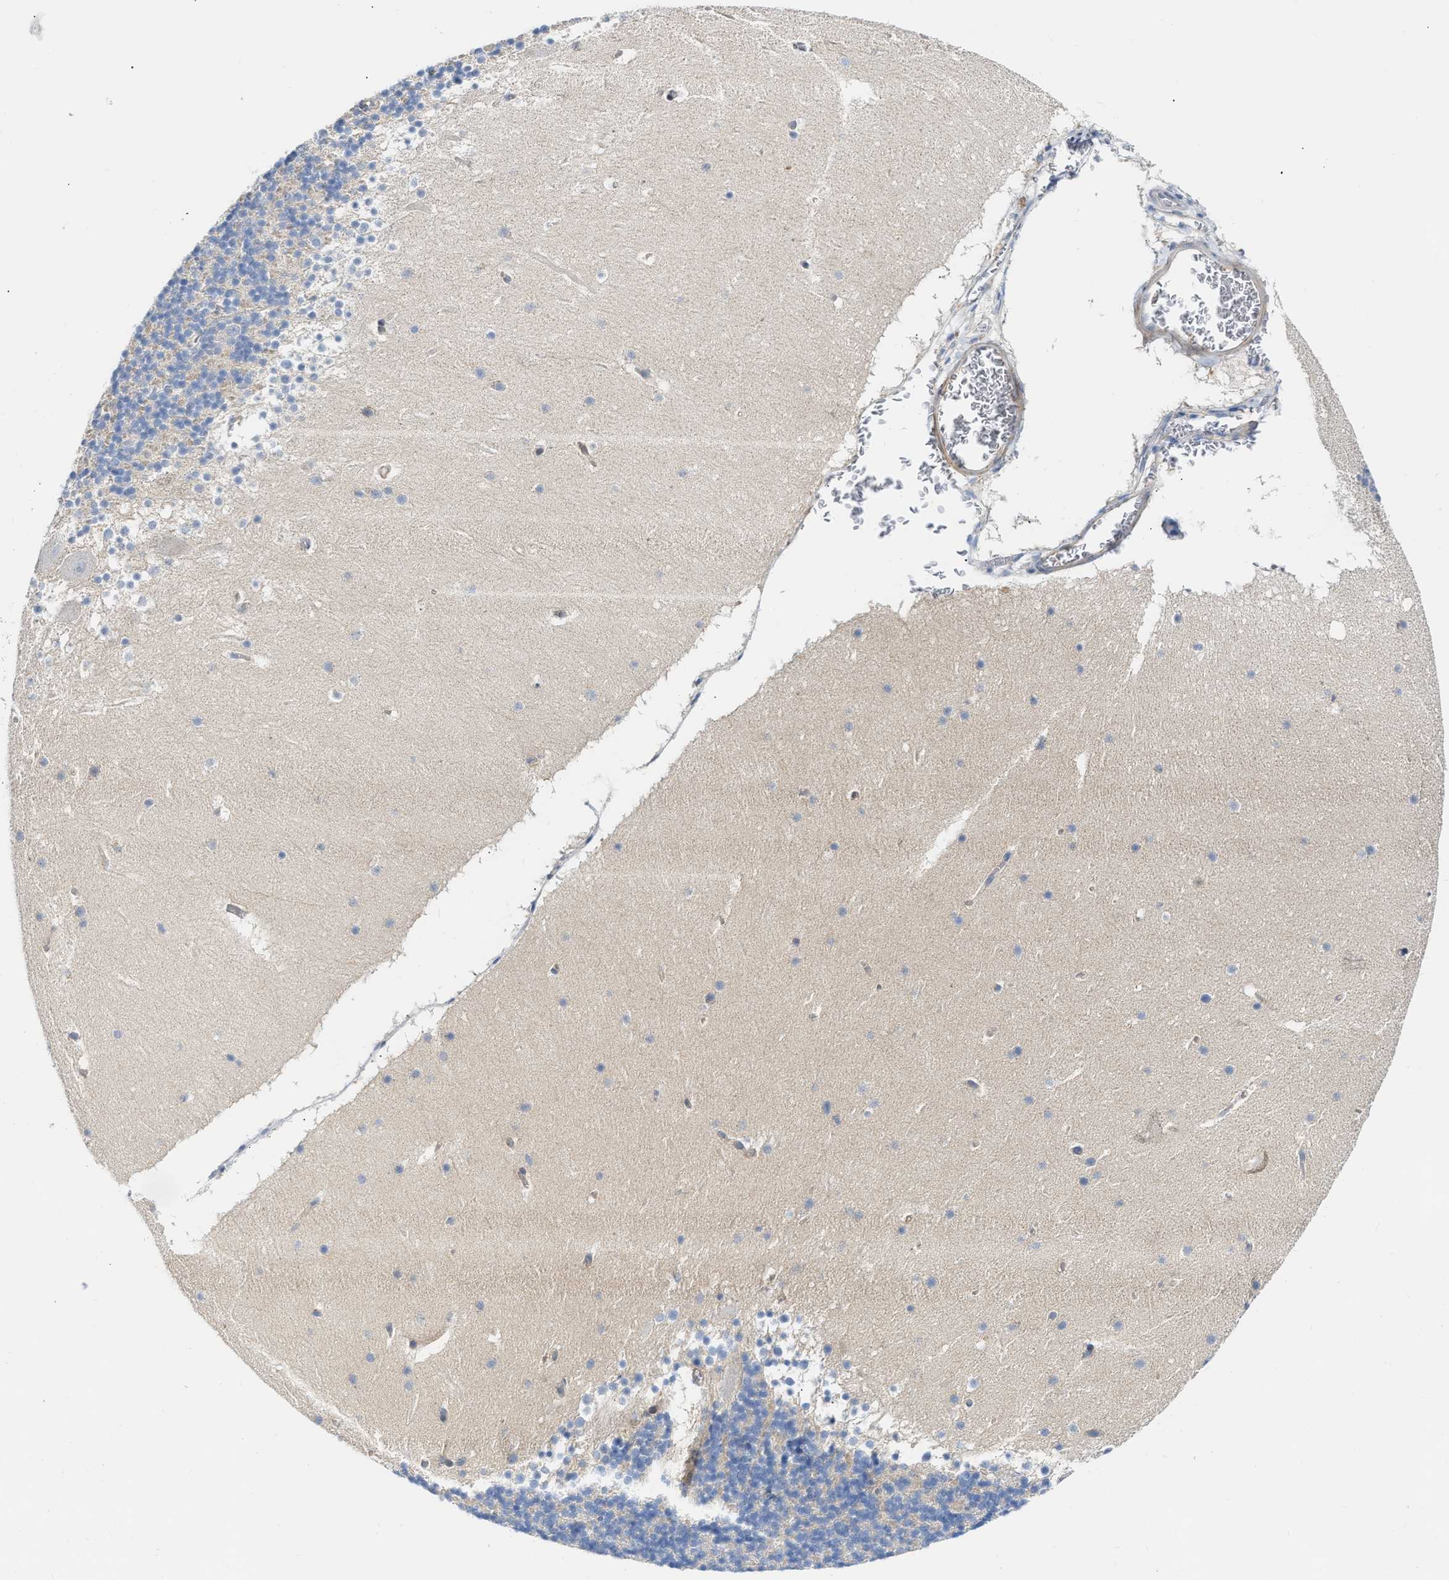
{"staining": {"intensity": "weak", "quantity": "<25%", "location": "cytoplasmic/membranous"}, "tissue": "cerebellum", "cell_type": "Cells in granular layer", "image_type": "normal", "snomed": [{"axis": "morphology", "description": "Normal tissue, NOS"}, {"axis": "topography", "description": "Cerebellum"}], "caption": "High power microscopy photomicrograph of an immunohistochemistry micrograph of unremarkable cerebellum, revealing no significant expression in cells in granular layer.", "gene": "FHL1", "patient": {"sex": "male", "age": 45}}